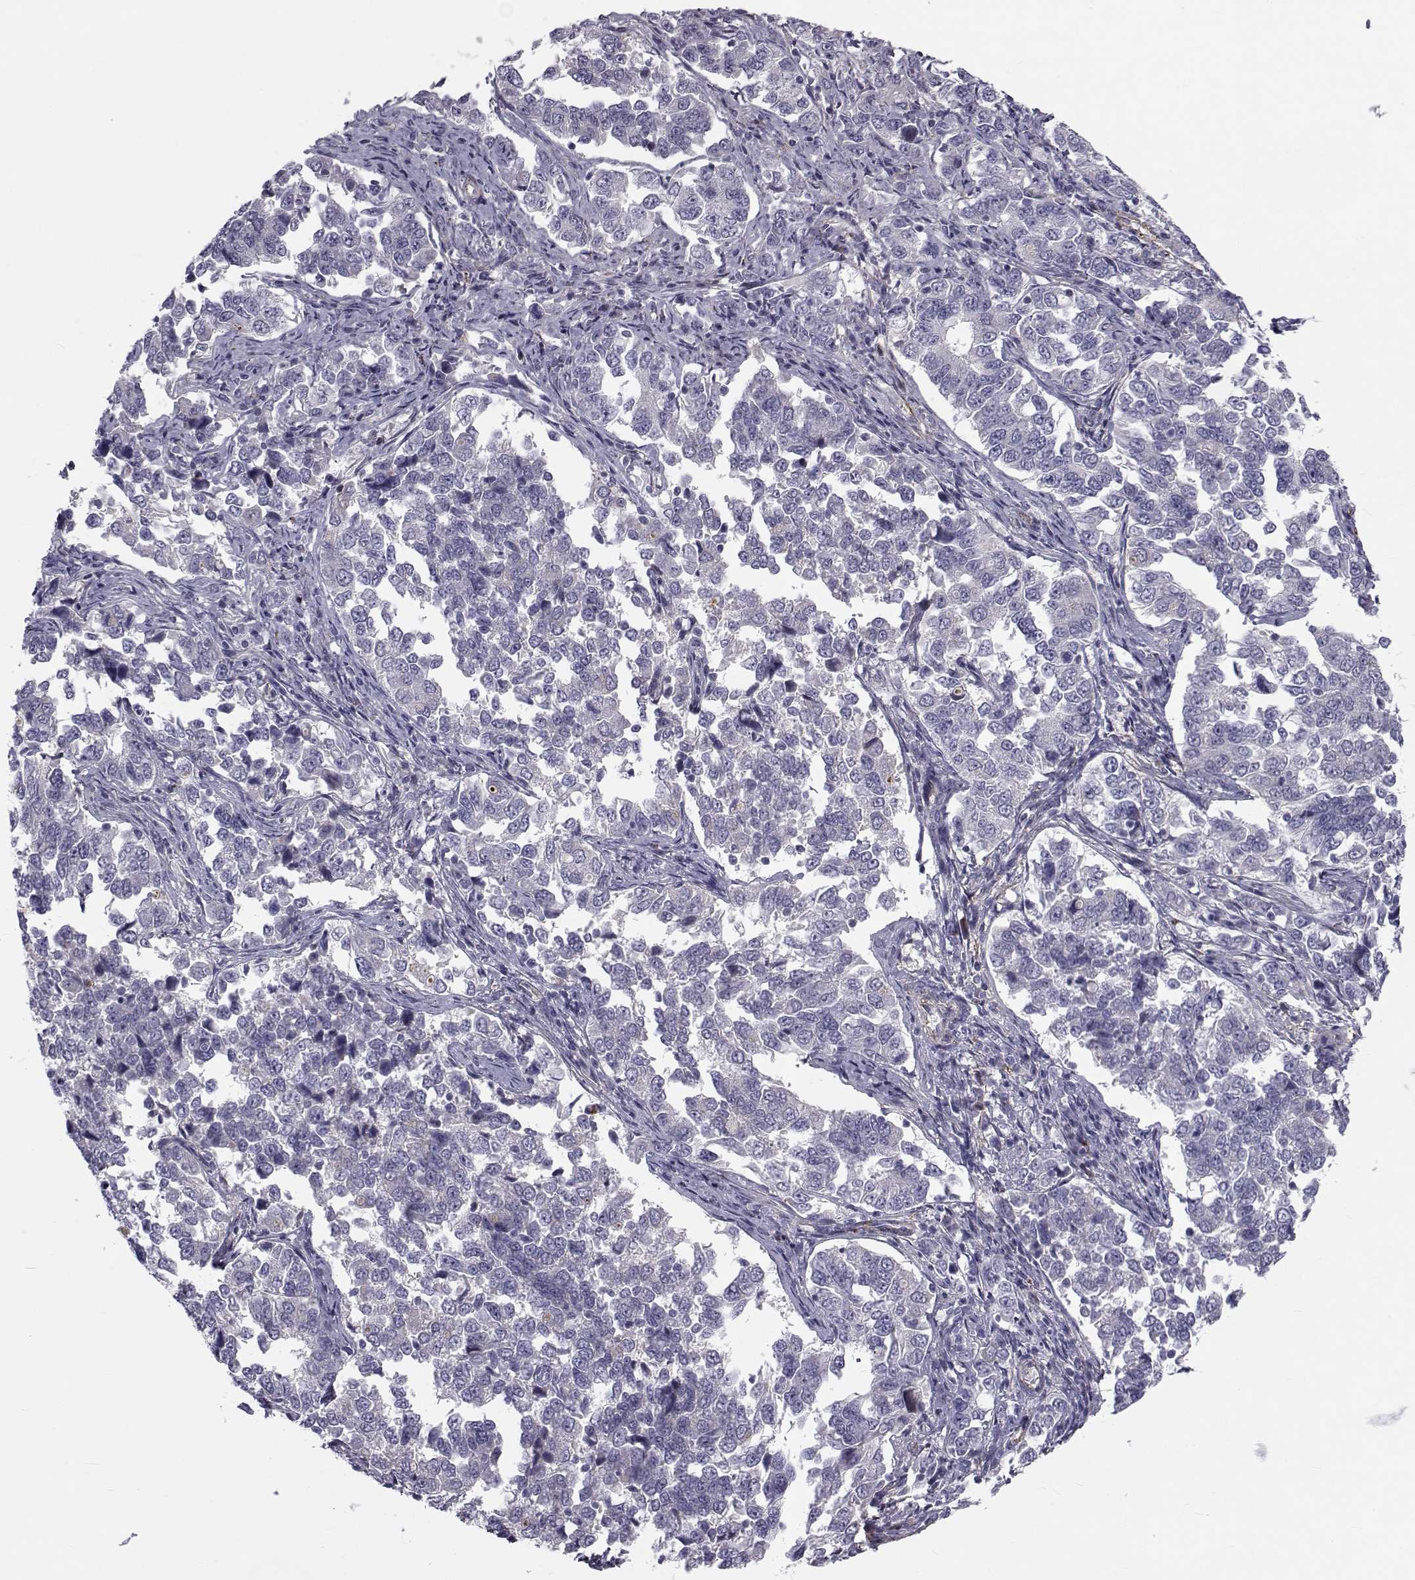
{"staining": {"intensity": "negative", "quantity": "none", "location": "none"}, "tissue": "endometrial cancer", "cell_type": "Tumor cells", "image_type": "cancer", "snomed": [{"axis": "morphology", "description": "Adenocarcinoma, NOS"}, {"axis": "topography", "description": "Endometrium"}], "caption": "Immunohistochemistry of endometrial adenocarcinoma shows no staining in tumor cells. The staining is performed using DAB brown chromogen with nuclei counter-stained in using hematoxylin.", "gene": "LRRC27", "patient": {"sex": "female", "age": 43}}